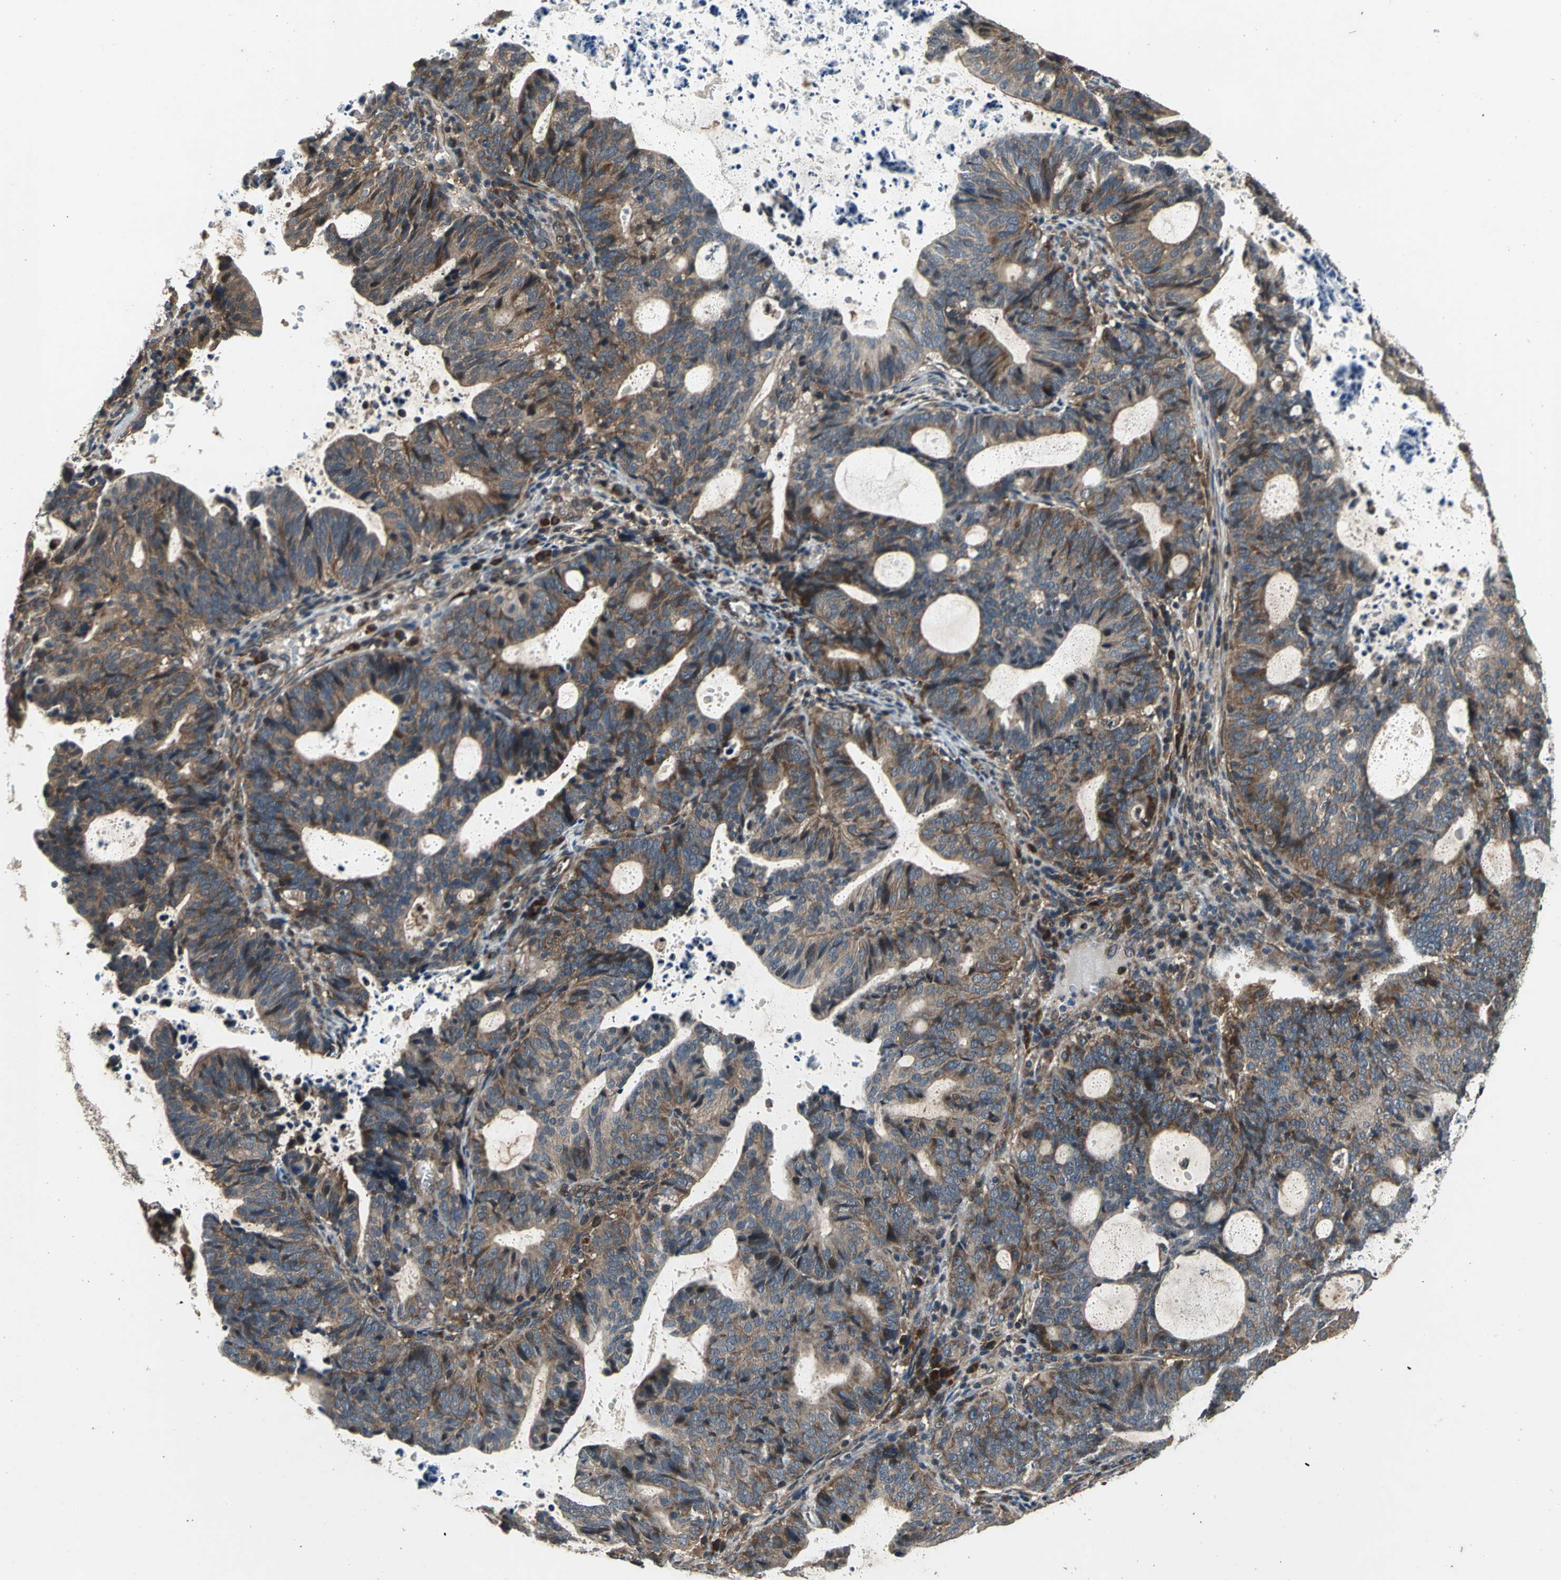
{"staining": {"intensity": "moderate", "quantity": ">75%", "location": "cytoplasmic/membranous"}, "tissue": "endometrial cancer", "cell_type": "Tumor cells", "image_type": "cancer", "snomed": [{"axis": "morphology", "description": "Adenocarcinoma, NOS"}, {"axis": "topography", "description": "Uterus"}], "caption": "Moderate cytoplasmic/membranous staining for a protein is appreciated in about >75% of tumor cells of endometrial cancer using immunohistochemistry (IHC).", "gene": "EIF2B2", "patient": {"sex": "female", "age": 83}}